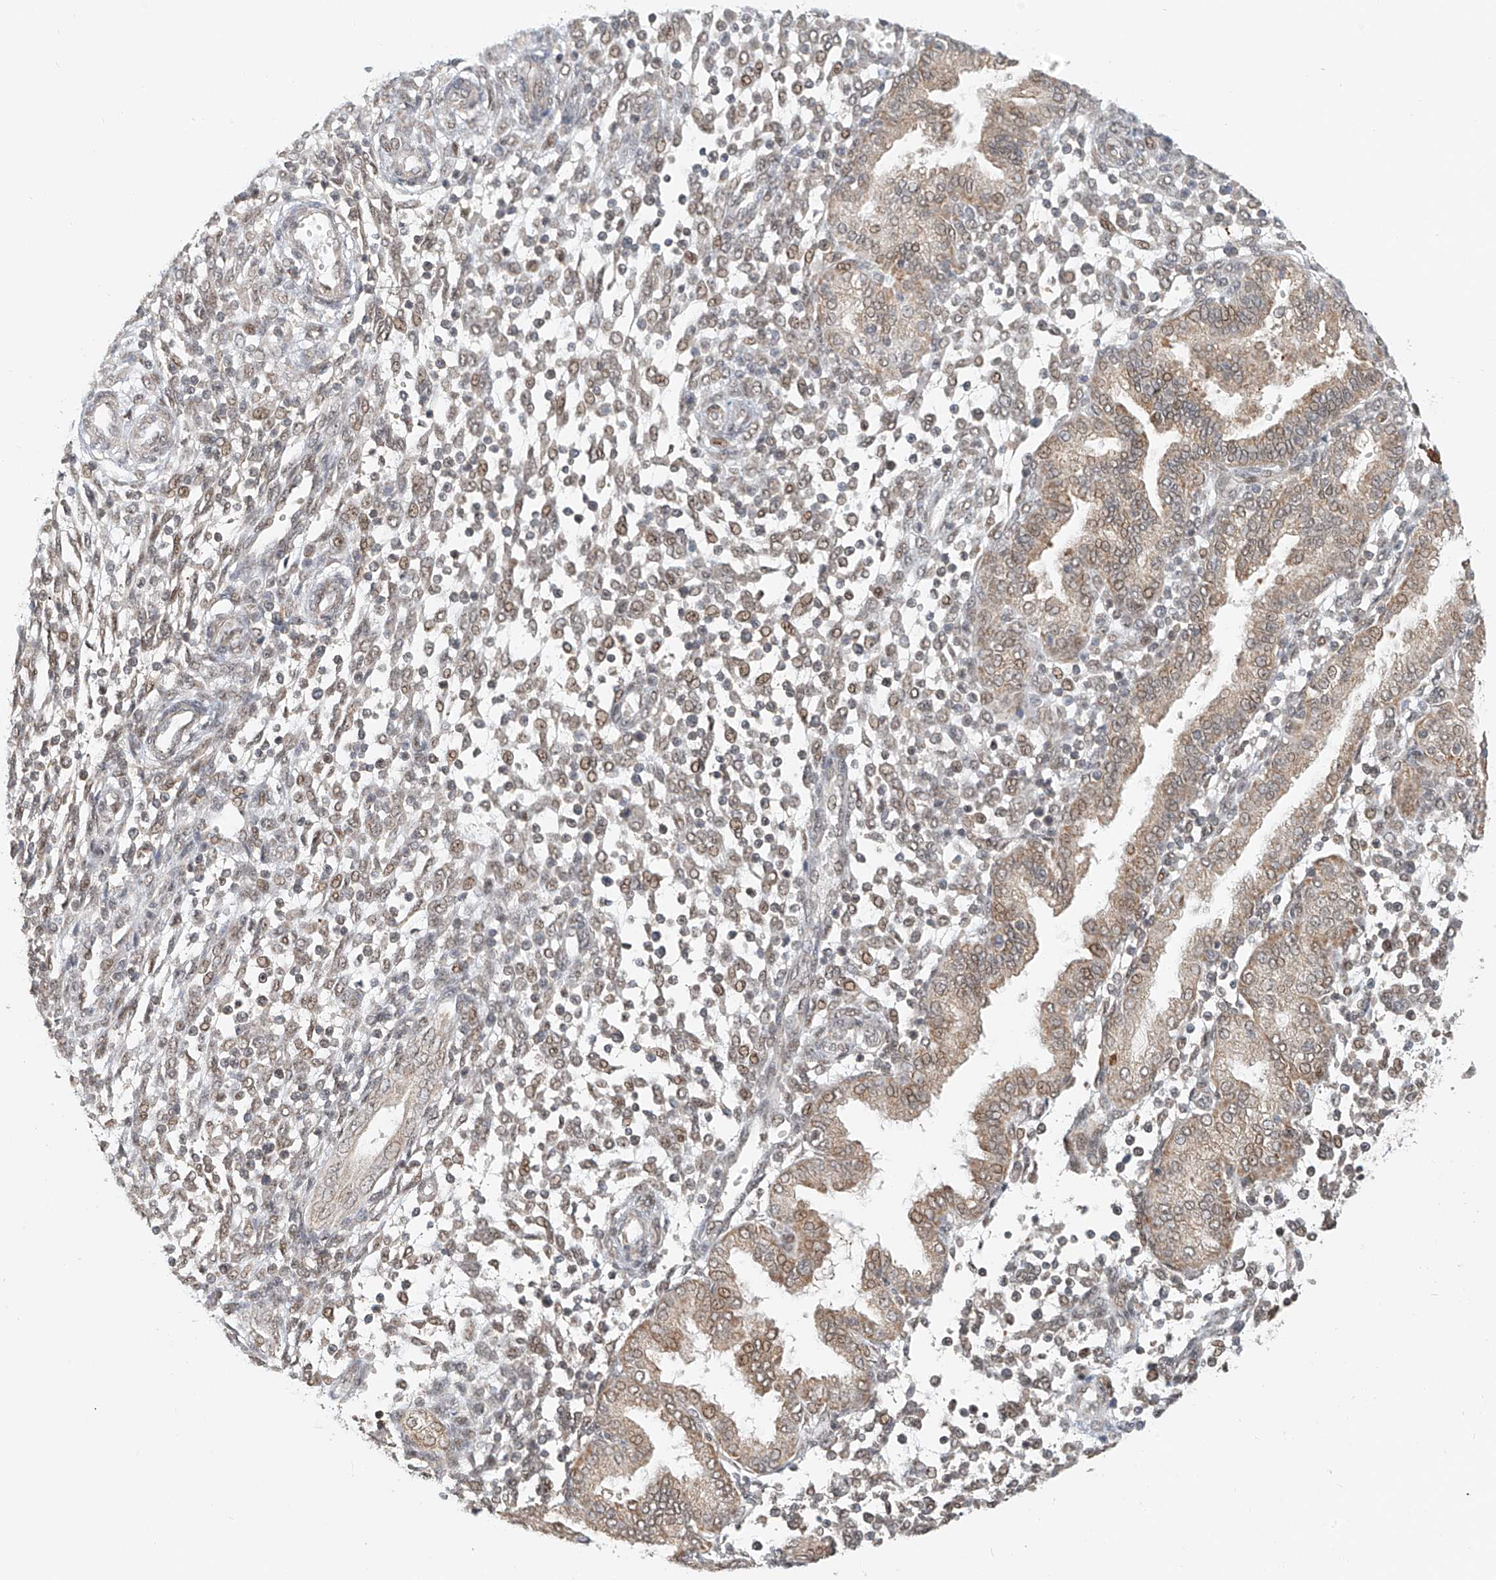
{"staining": {"intensity": "weak", "quantity": "25%-75%", "location": "nuclear"}, "tissue": "endometrium", "cell_type": "Cells in endometrial stroma", "image_type": "normal", "snomed": [{"axis": "morphology", "description": "Normal tissue, NOS"}, {"axis": "topography", "description": "Endometrium"}], "caption": "Cells in endometrial stroma reveal weak nuclear expression in about 25%-75% of cells in benign endometrium.", "gene": "SYTL3", "patient": {"sex": "female", "age": 53}}